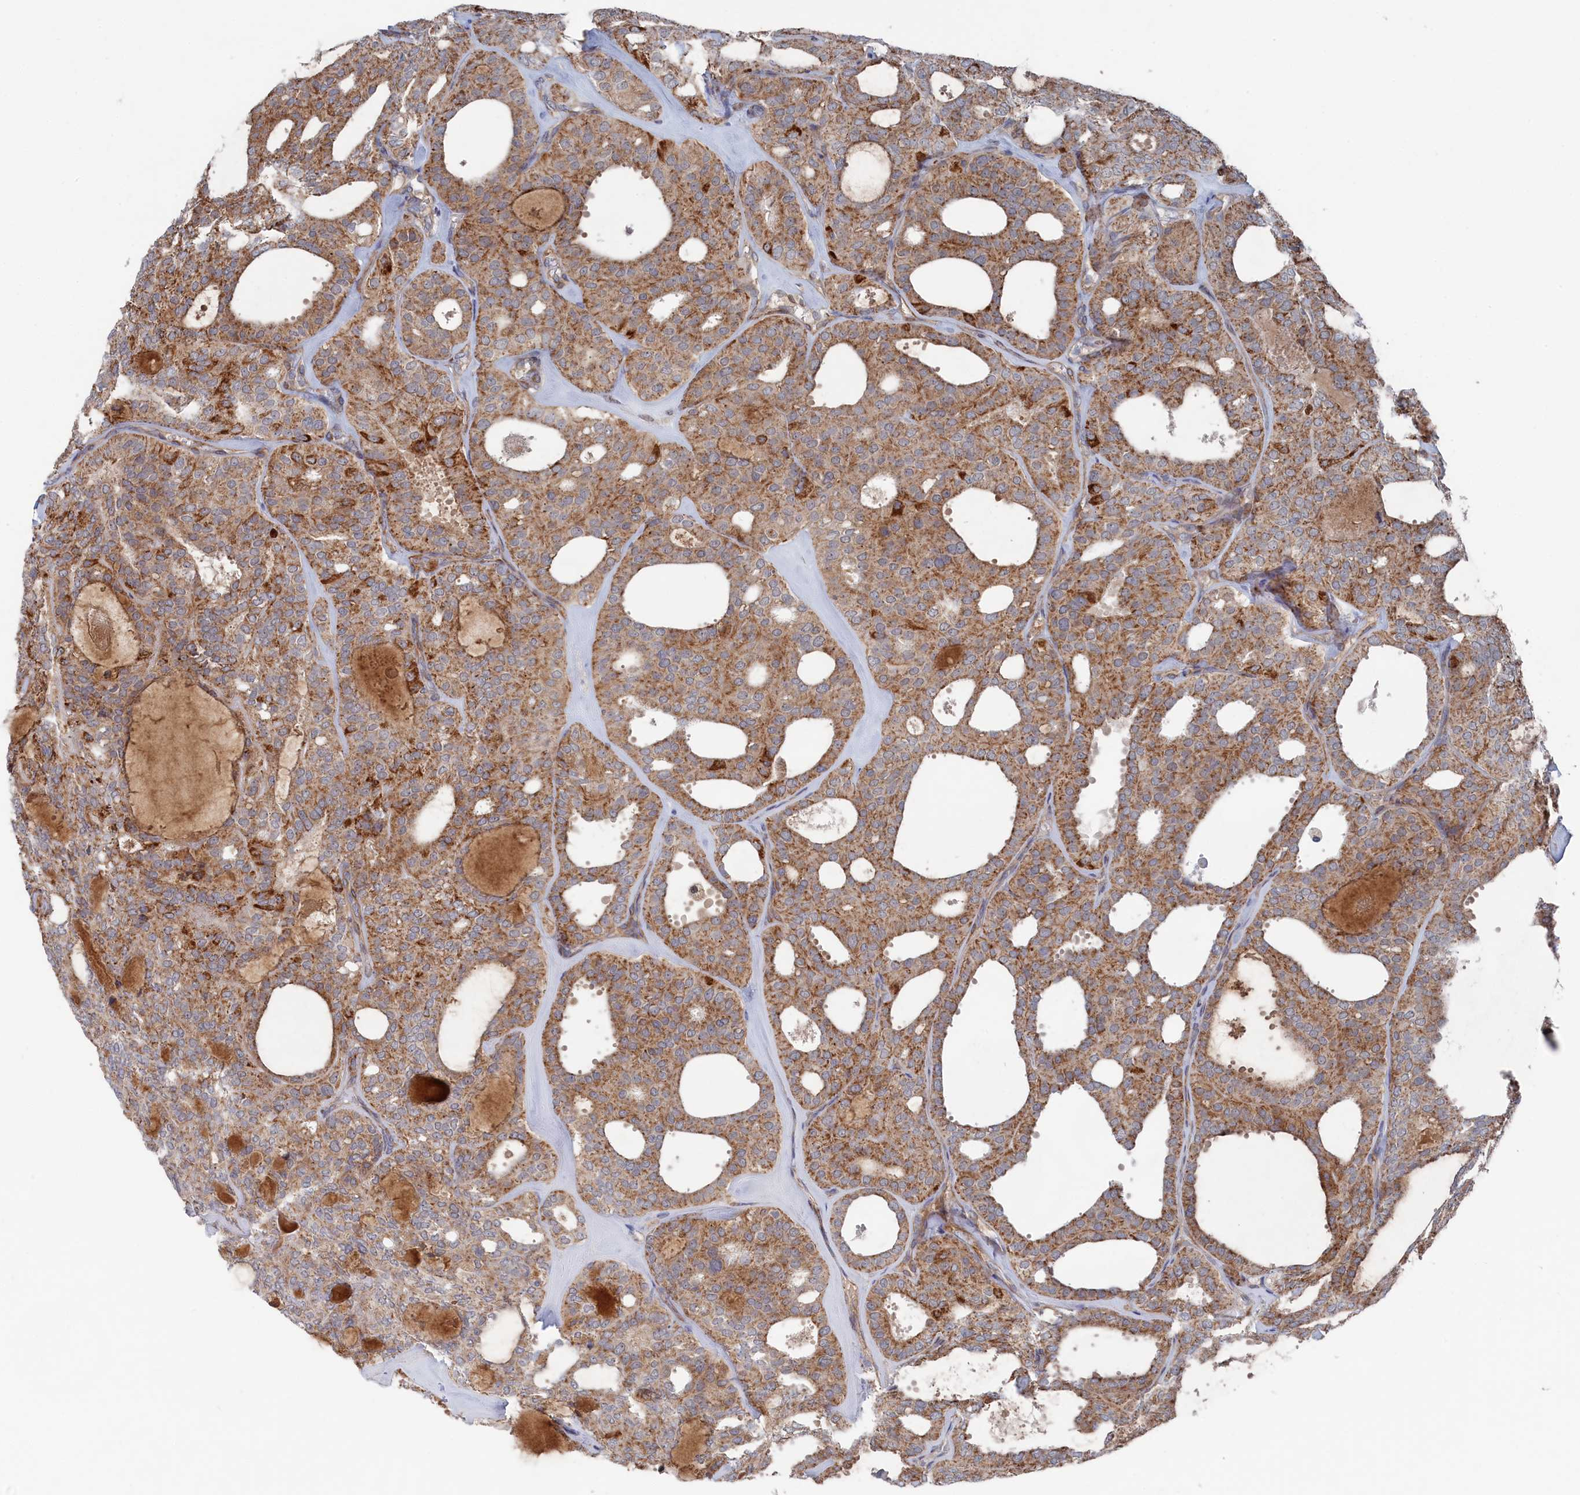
{"staining": {"intensity": "moderate", "quantity": ">75%", "location": "cytoplasmic/membranous"}, "tissue": "thyroid cancer", "cell_type": "Tumor cells", "image_type": "cancer", "snomed": [{"axis": "morphology", "description": "Follicular adenoma carcinoma, NOS"}, {"axis": "topography", "description": "Thyroid gland"}], "caption": "Moderate cytoplasmic/membranous expression is appreciated in approximately >75% of tumor cells in thyroid cancer.", "gene": "FILIP1L", "patient": {"sex": "male", "age": 75}}